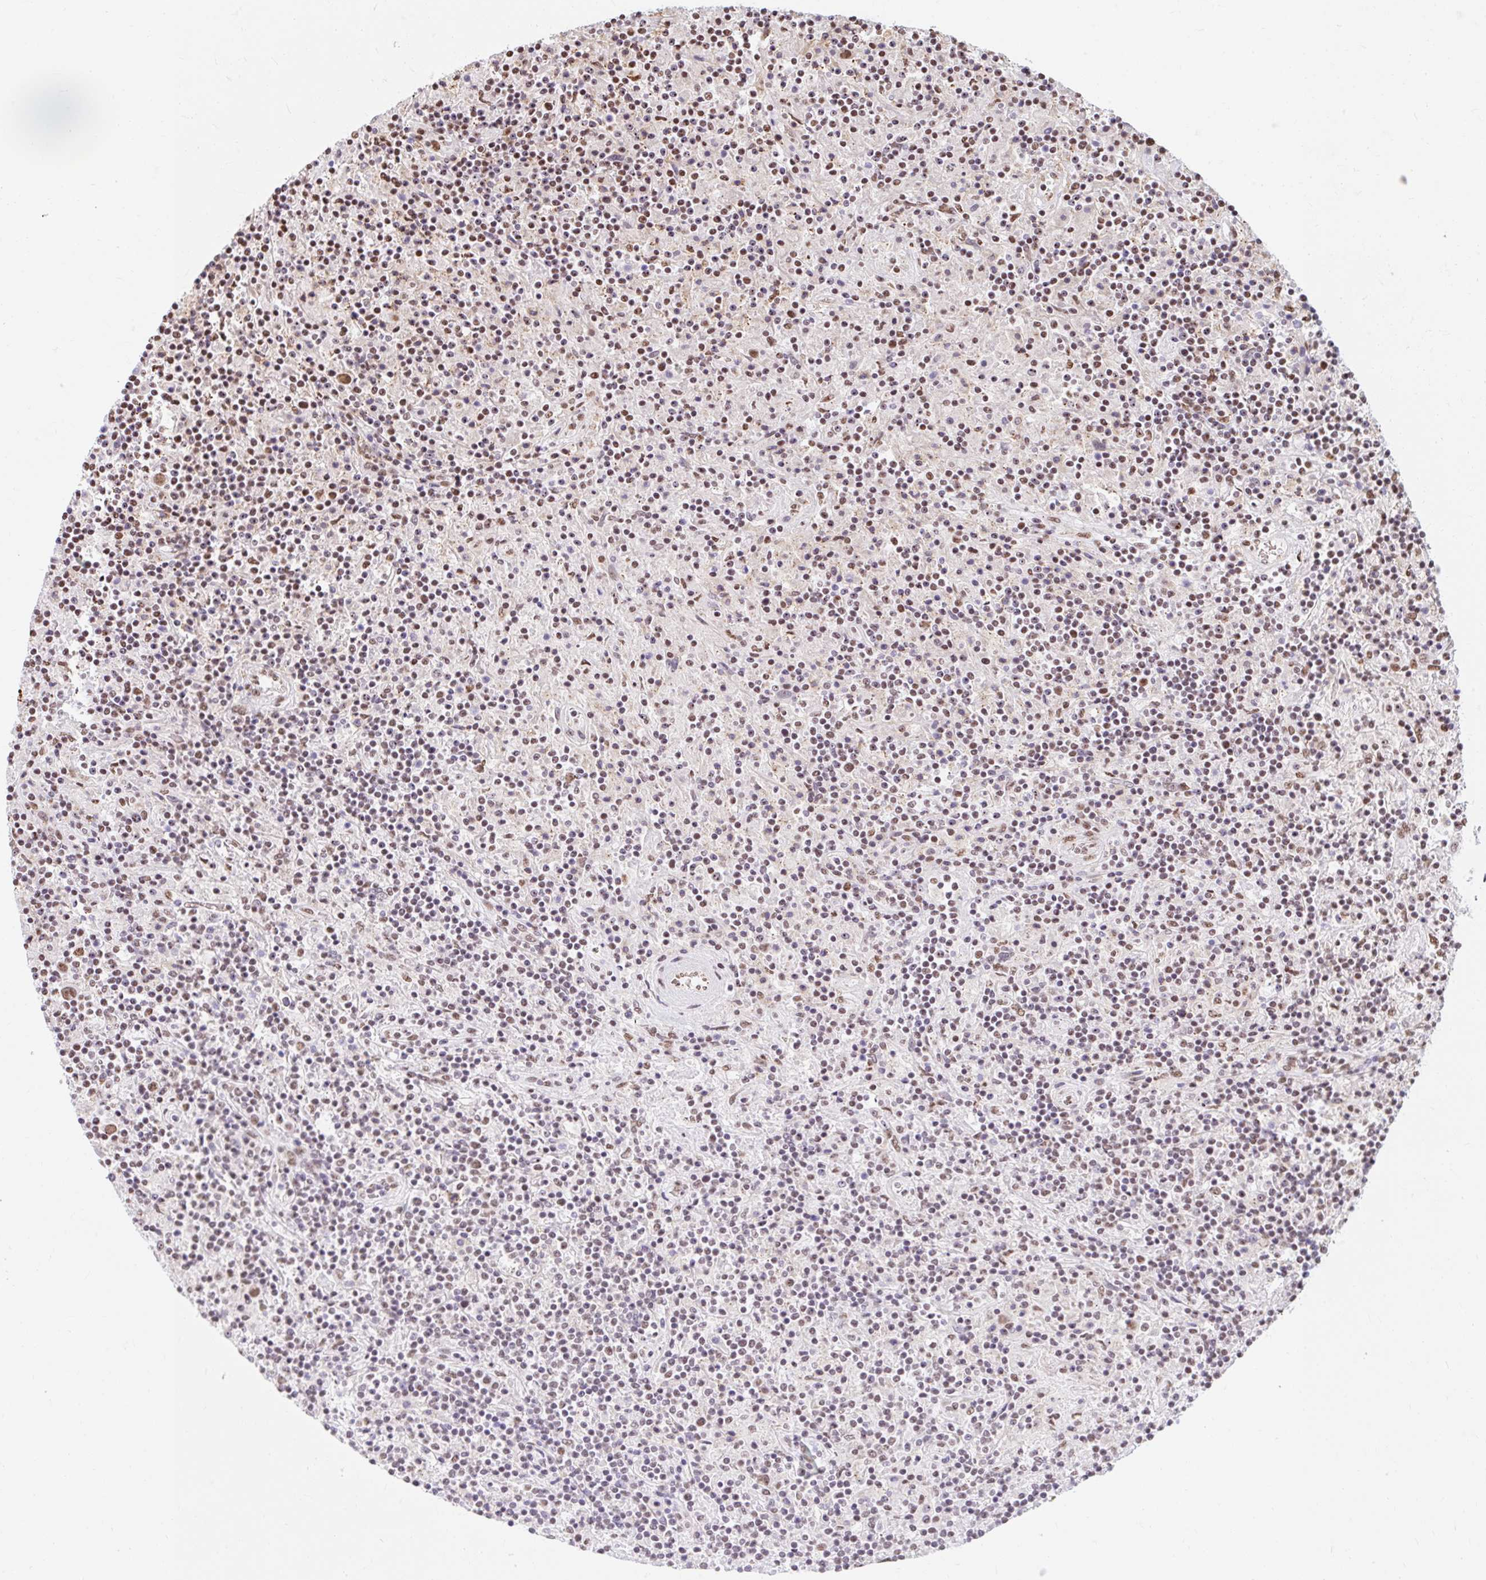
{"staining": {"intensity": "moderate", "quantity": ">75%", "location": "nuclear"}, "tissue": "lymphoma", "cell_type": "Tumor cells", "image_type": "cancer", "snomed": [{"axis": "morphology", "description": "Hodgkin's disease, NOS"}, {"axis": "topography", "description": "Lymph node"}], "caption": "Hodgkin's disease stained with DAB (3,3'-diaminobenzidine) immunohistochemistry displays medium levels of moderate nuclear staining in about >75% of tumor cells.", "gene": "BICRA", "patient": {"sex": "male", "age": 70}}